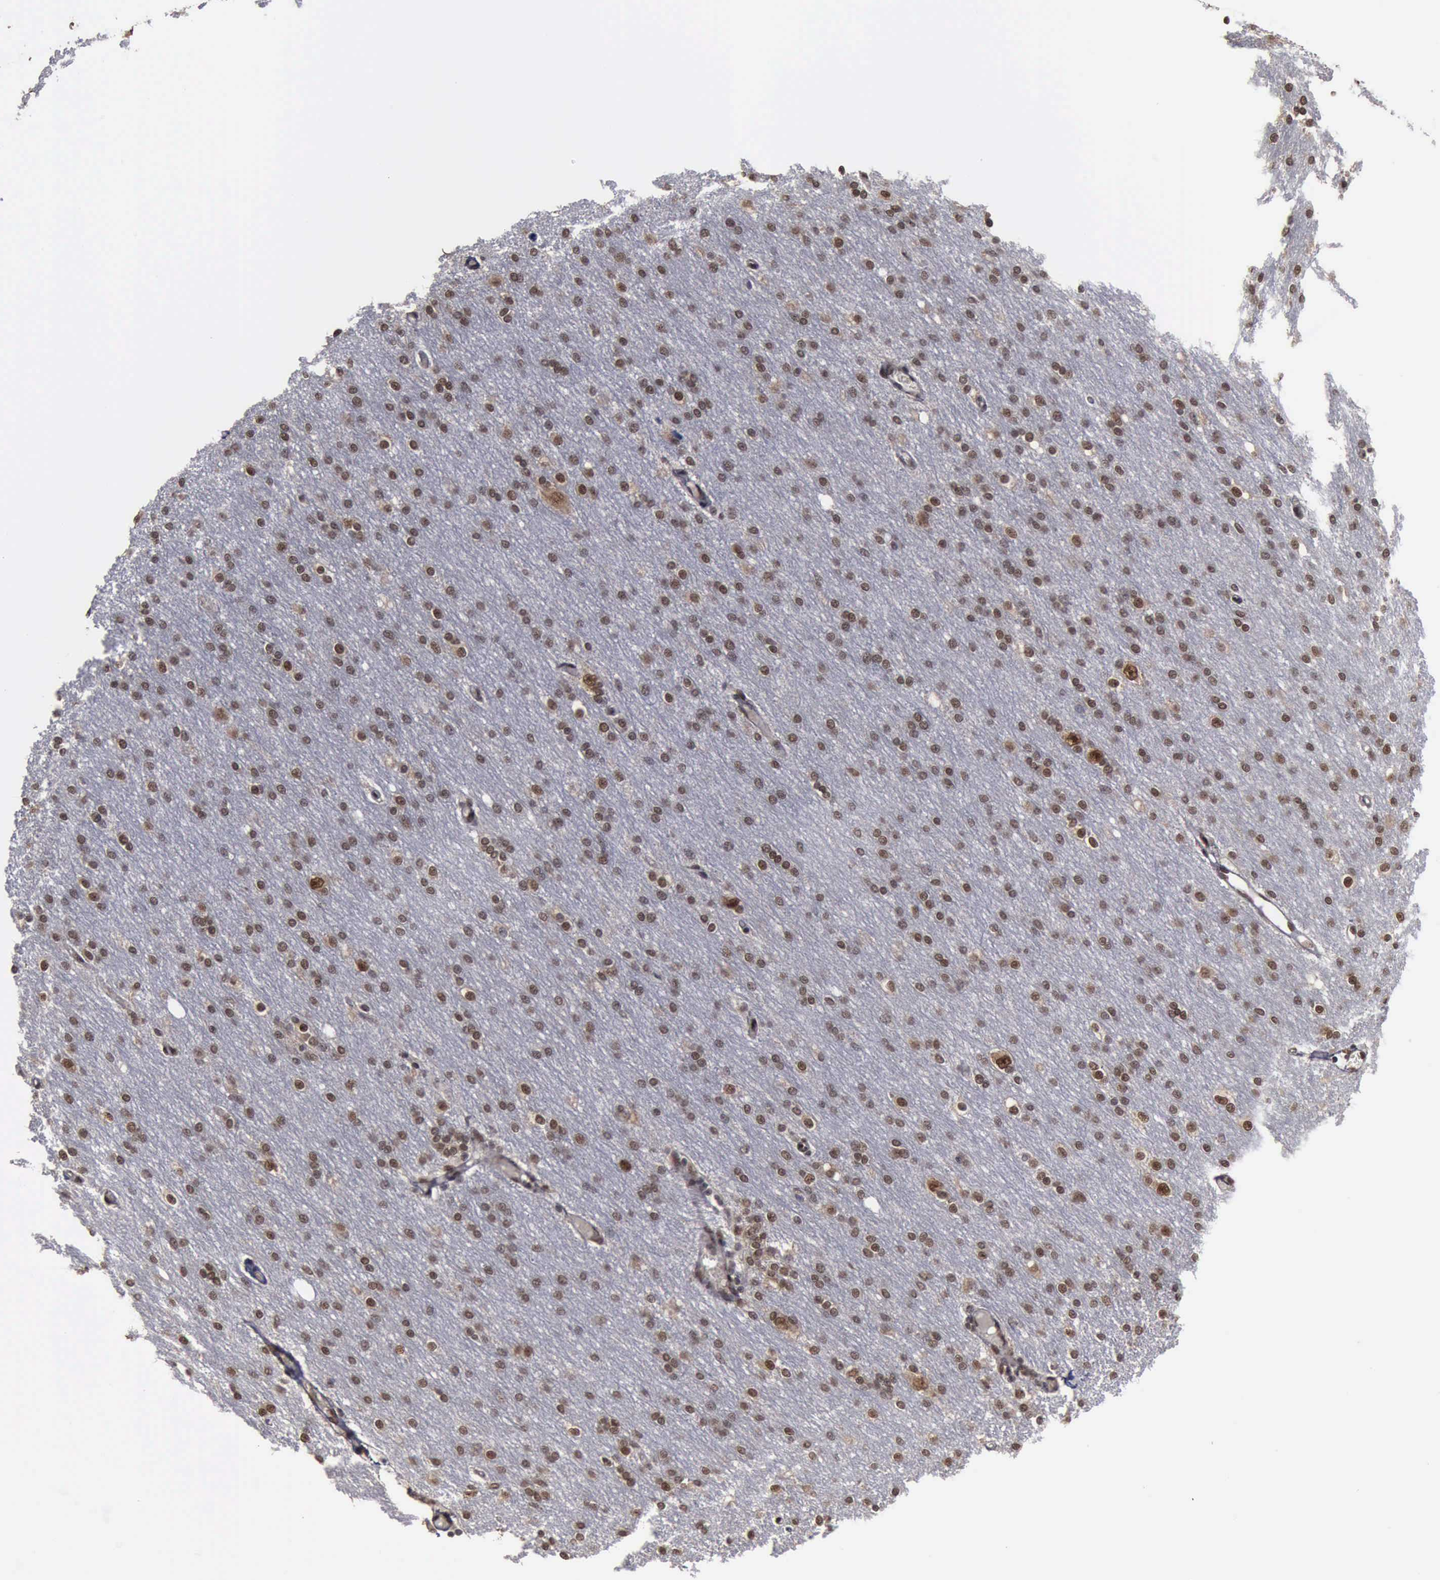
{"staining": {"intensity": "weak", "quantity": ">75%", "location": "nuclear"}, "tissue": "cerebral cortex", "cell_type": "Endothelial cells", "image_type": "normal", "snomed": [{"axis": "morphology", "description": "Normal tissue, NOS"}, {"axis": "morphology", "description": "Inflammation, NOS"}, {"axis": "topography", "description": "Cerebral cortex"}], "caption": "Brown immunohistochemical staining in normal cerebral cortex demonstrates weak nuclear positivity in approximately >75% of endothelial cells. (DAB IHC, brown staining for protein, blue staining for nuclei).", "gene": "RTCB", "patient": {"sex": "male", "age": 6}}